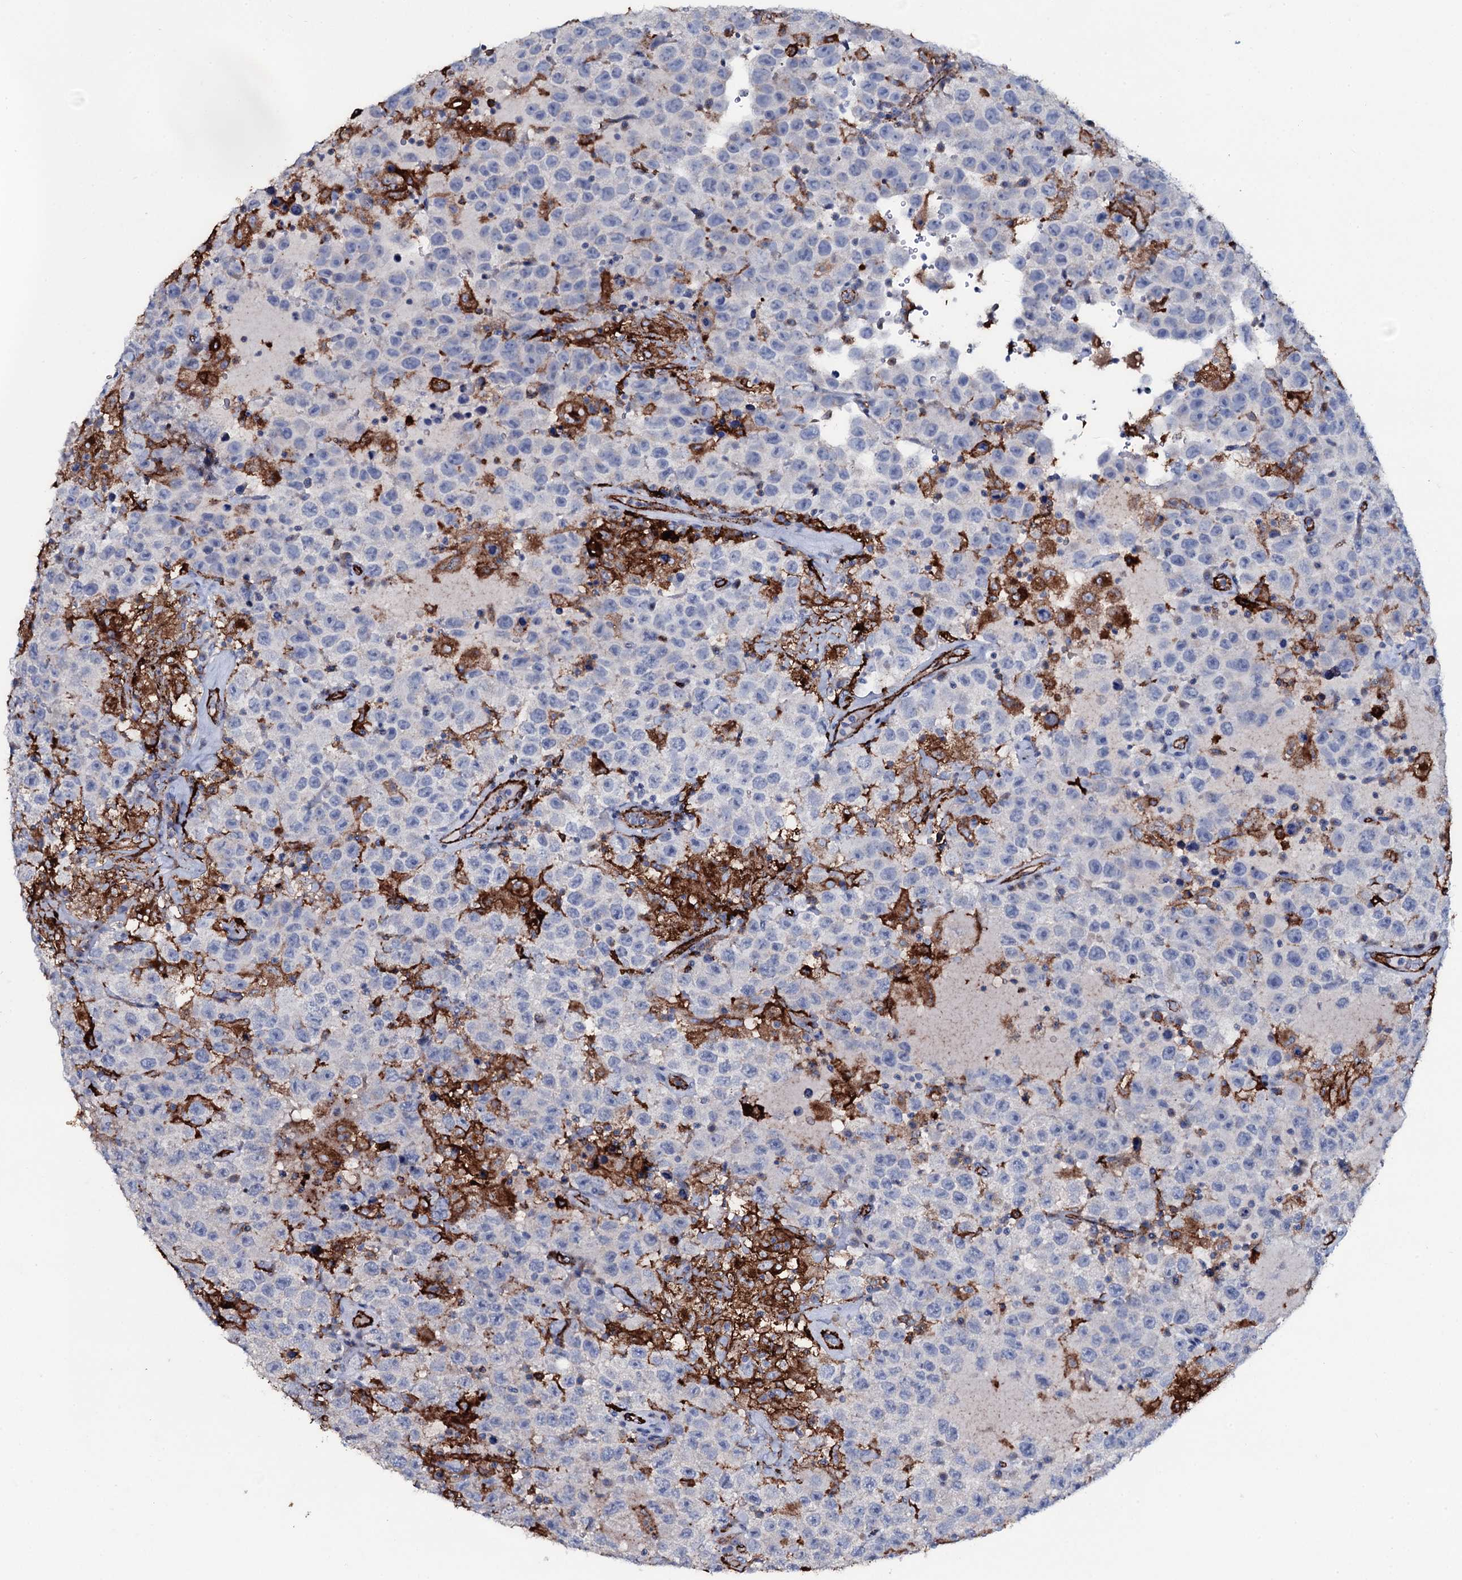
{"staining": {"intensity": "negative", "quantity": "none", "location": "none"}, "tissue": "testis cancer", "cell_type": "Tumor cells", "image_type": "cancer", "snomed": [{"axis": "morphology", "description": "Seminoma, NOS"}, {"axis": "topography", "description": "Testis"}], "caption": "Testis cancer (seminoma) stained for a protein using immunohistochemistry shows no staining tumor cells.", "gene": "OSBPL2", "patient": {"sex": "male", "age": 41}}